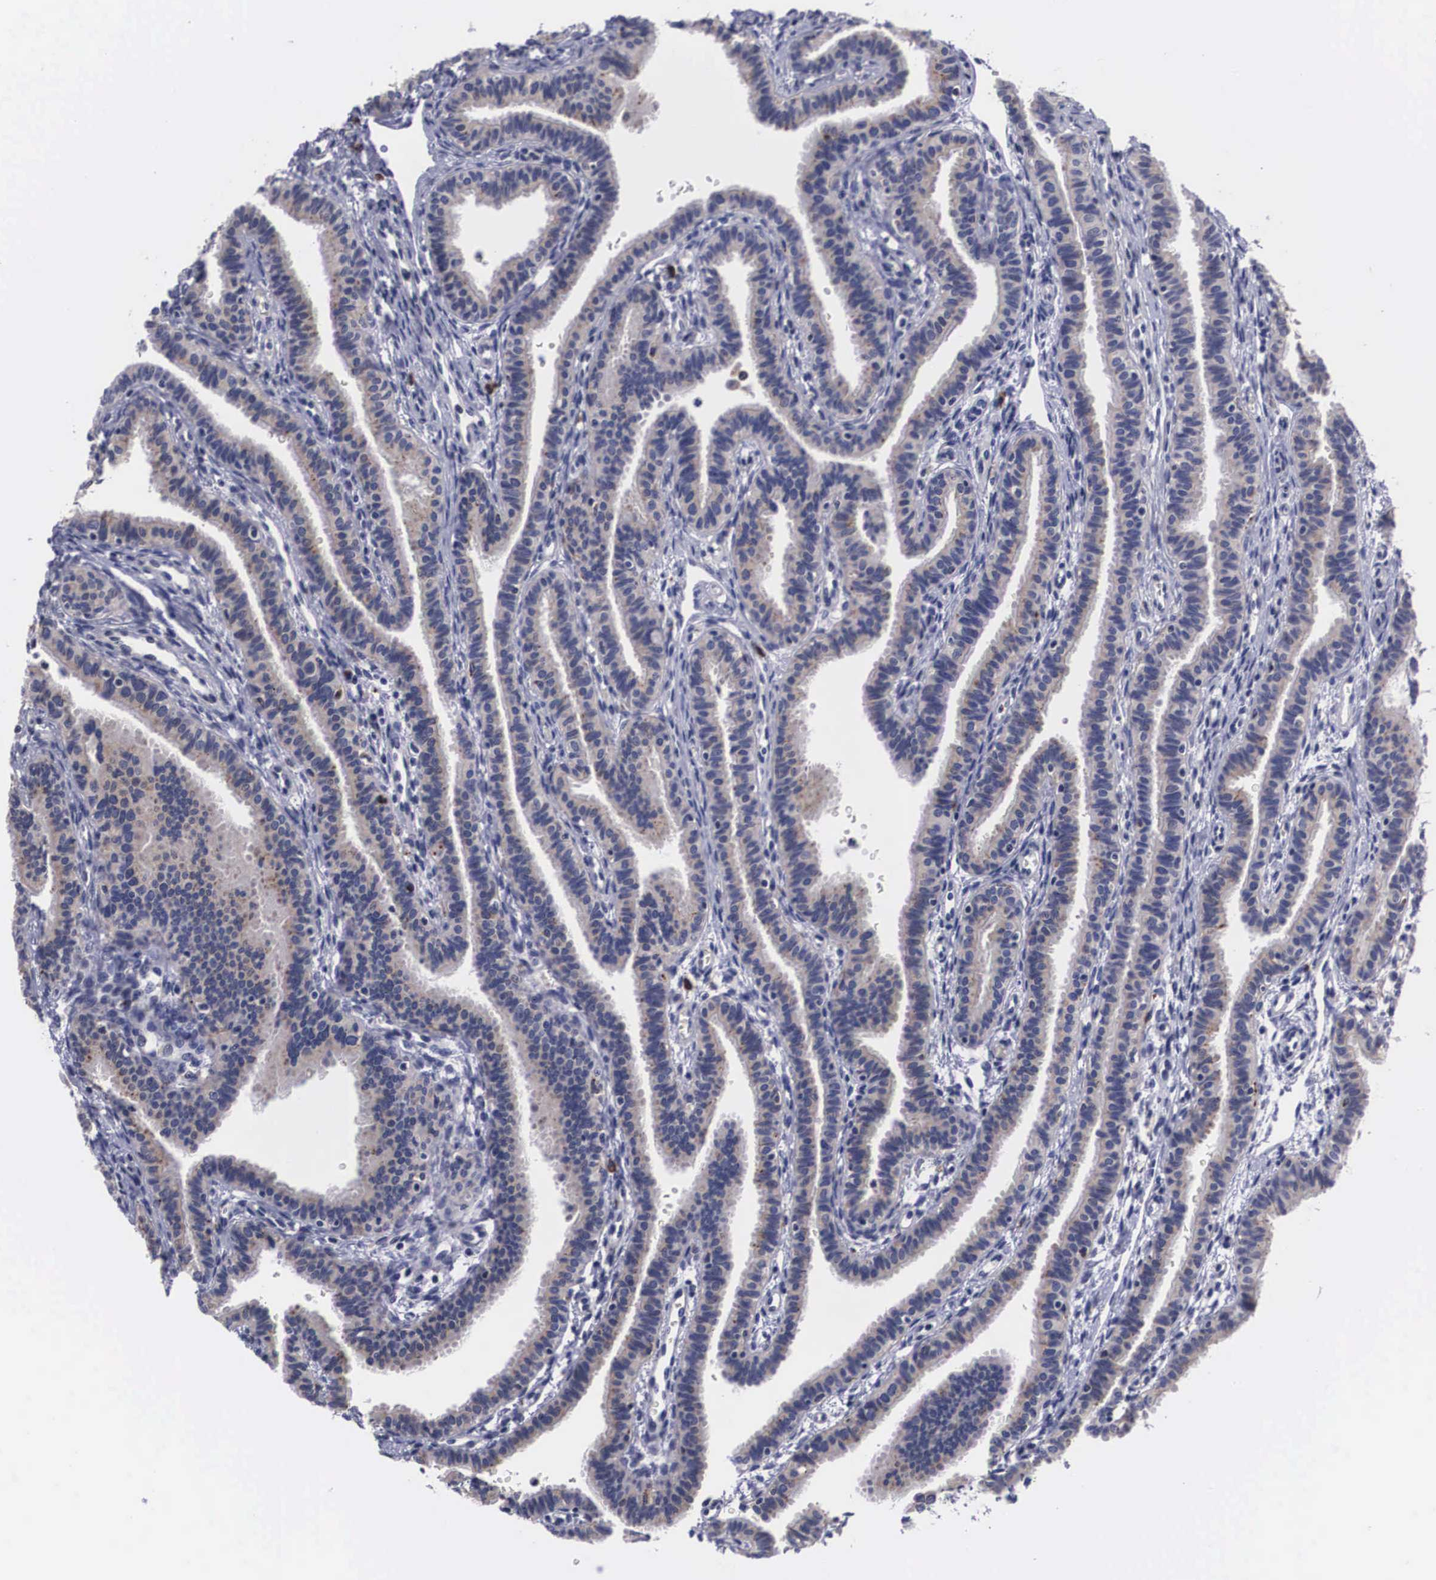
{"staining": {"intensity": "weak", "quantity": ">75%", "location": "cytoplasmic/membranous"}, "tissue": "fallopian tube", "cell_type": "Glandular cells", "image_type": "normal", "snomed": [{"axis": "morphology", "description": "Normal tissue, NOS"}, {"axis": "topography", "description": "Fallopian tube"}], "caption": "Immunohistochemistry (DAB) staining of unremarkable human fallopian tube reveals weak cytoplasmic/membranous protein staining in approximately >75% of glandular cells.", "gene": "CRELD2", "patient": {"sex": "female", "age": 32}}